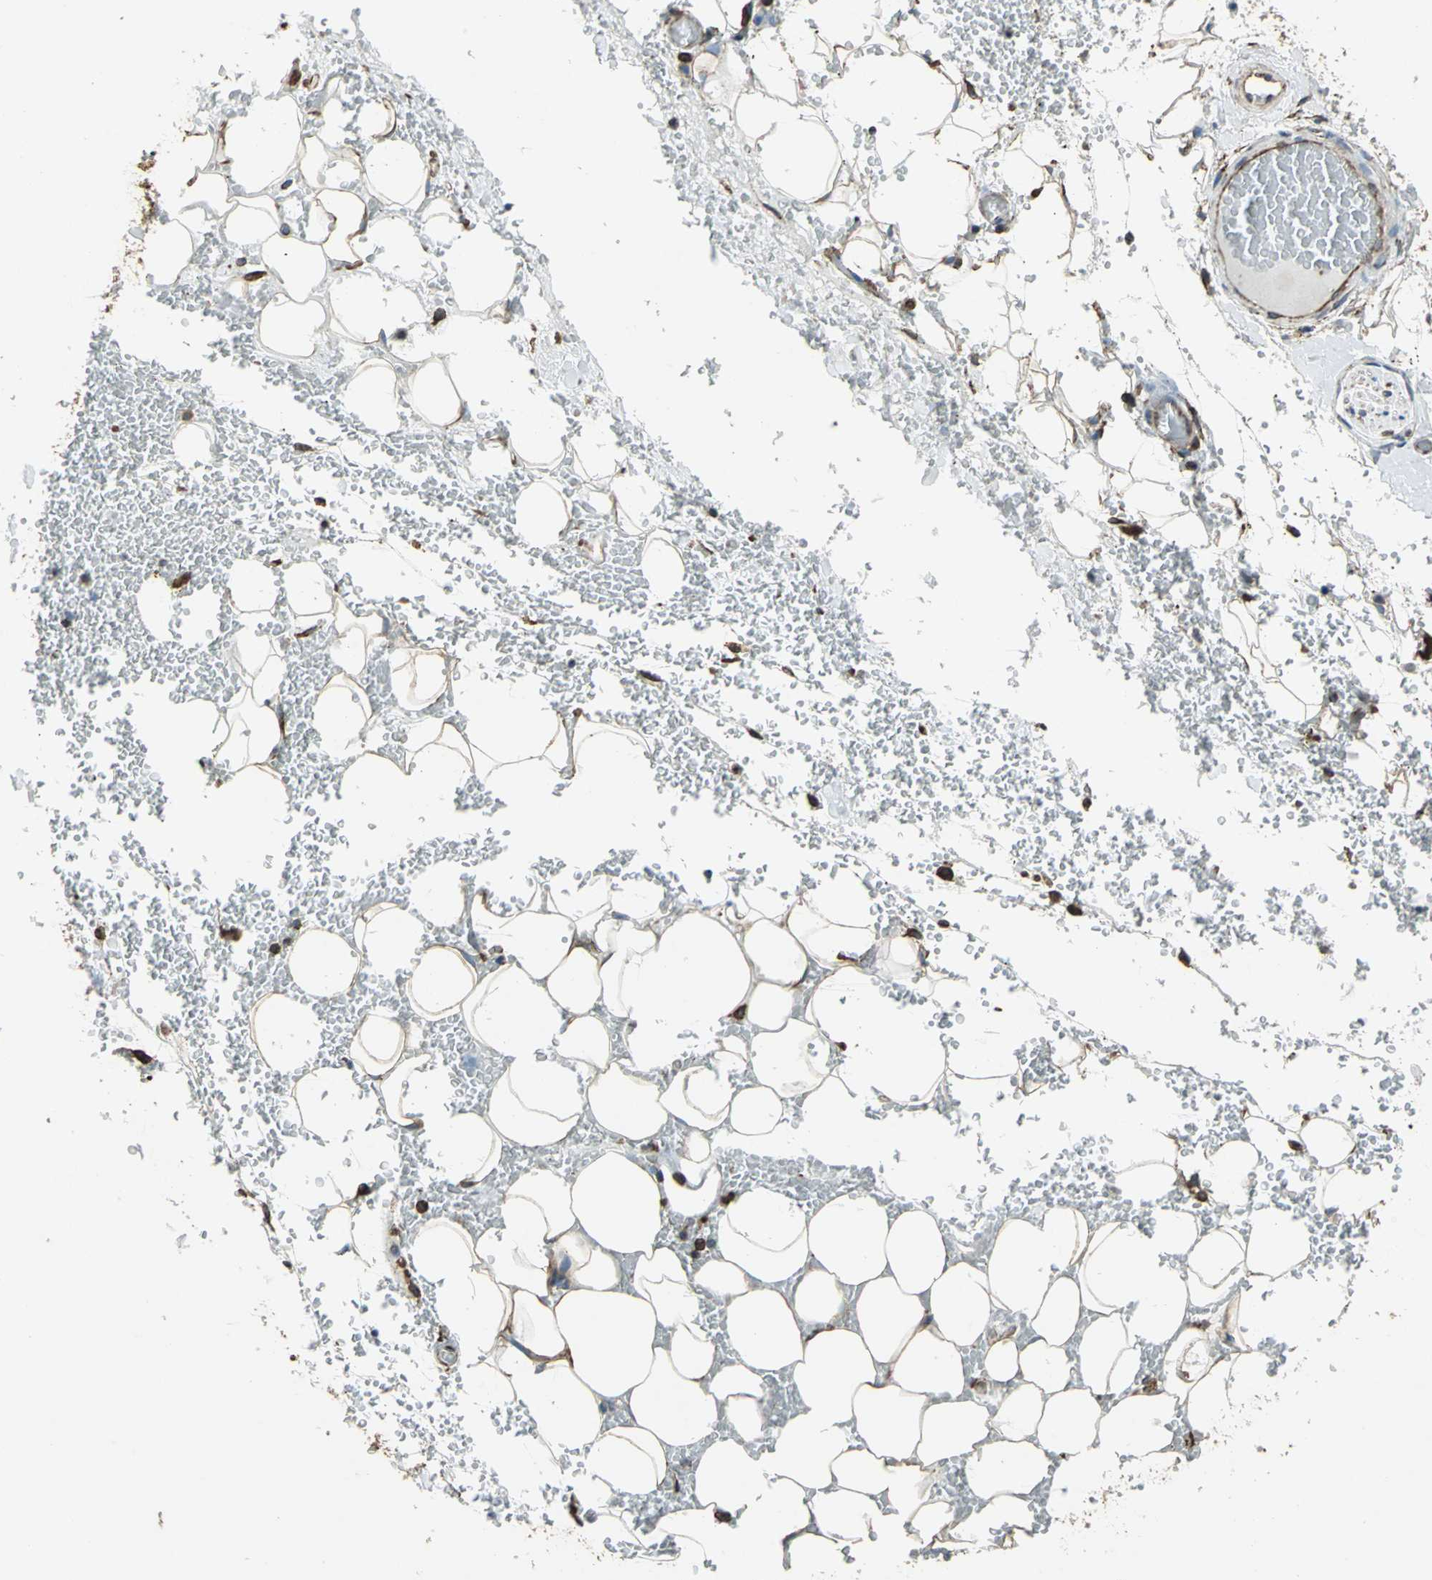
{"staining": {"intensity": "strong", "quantity": ">75%", "location": "cytoplasmic/membranous"}, "tissue": "adipose tissue", "cell_type": "Adipocytes", "image_type": "normal", "snomed": [{"axis": "morphology", "description": "Normal tissue, NOS"}, {"axis": "morphology", "description": "Inflammation, NOS"}, {"axis": "topography", "description": "Breast"}], "caption": "Adipose tissue stained for a protein (brown) displays strong cytoplasmic/membranous positive positivity in approximately >75% of adipocytes.", "gene": "GPANK1", "patient": {"sex": "female", "age": 65}}